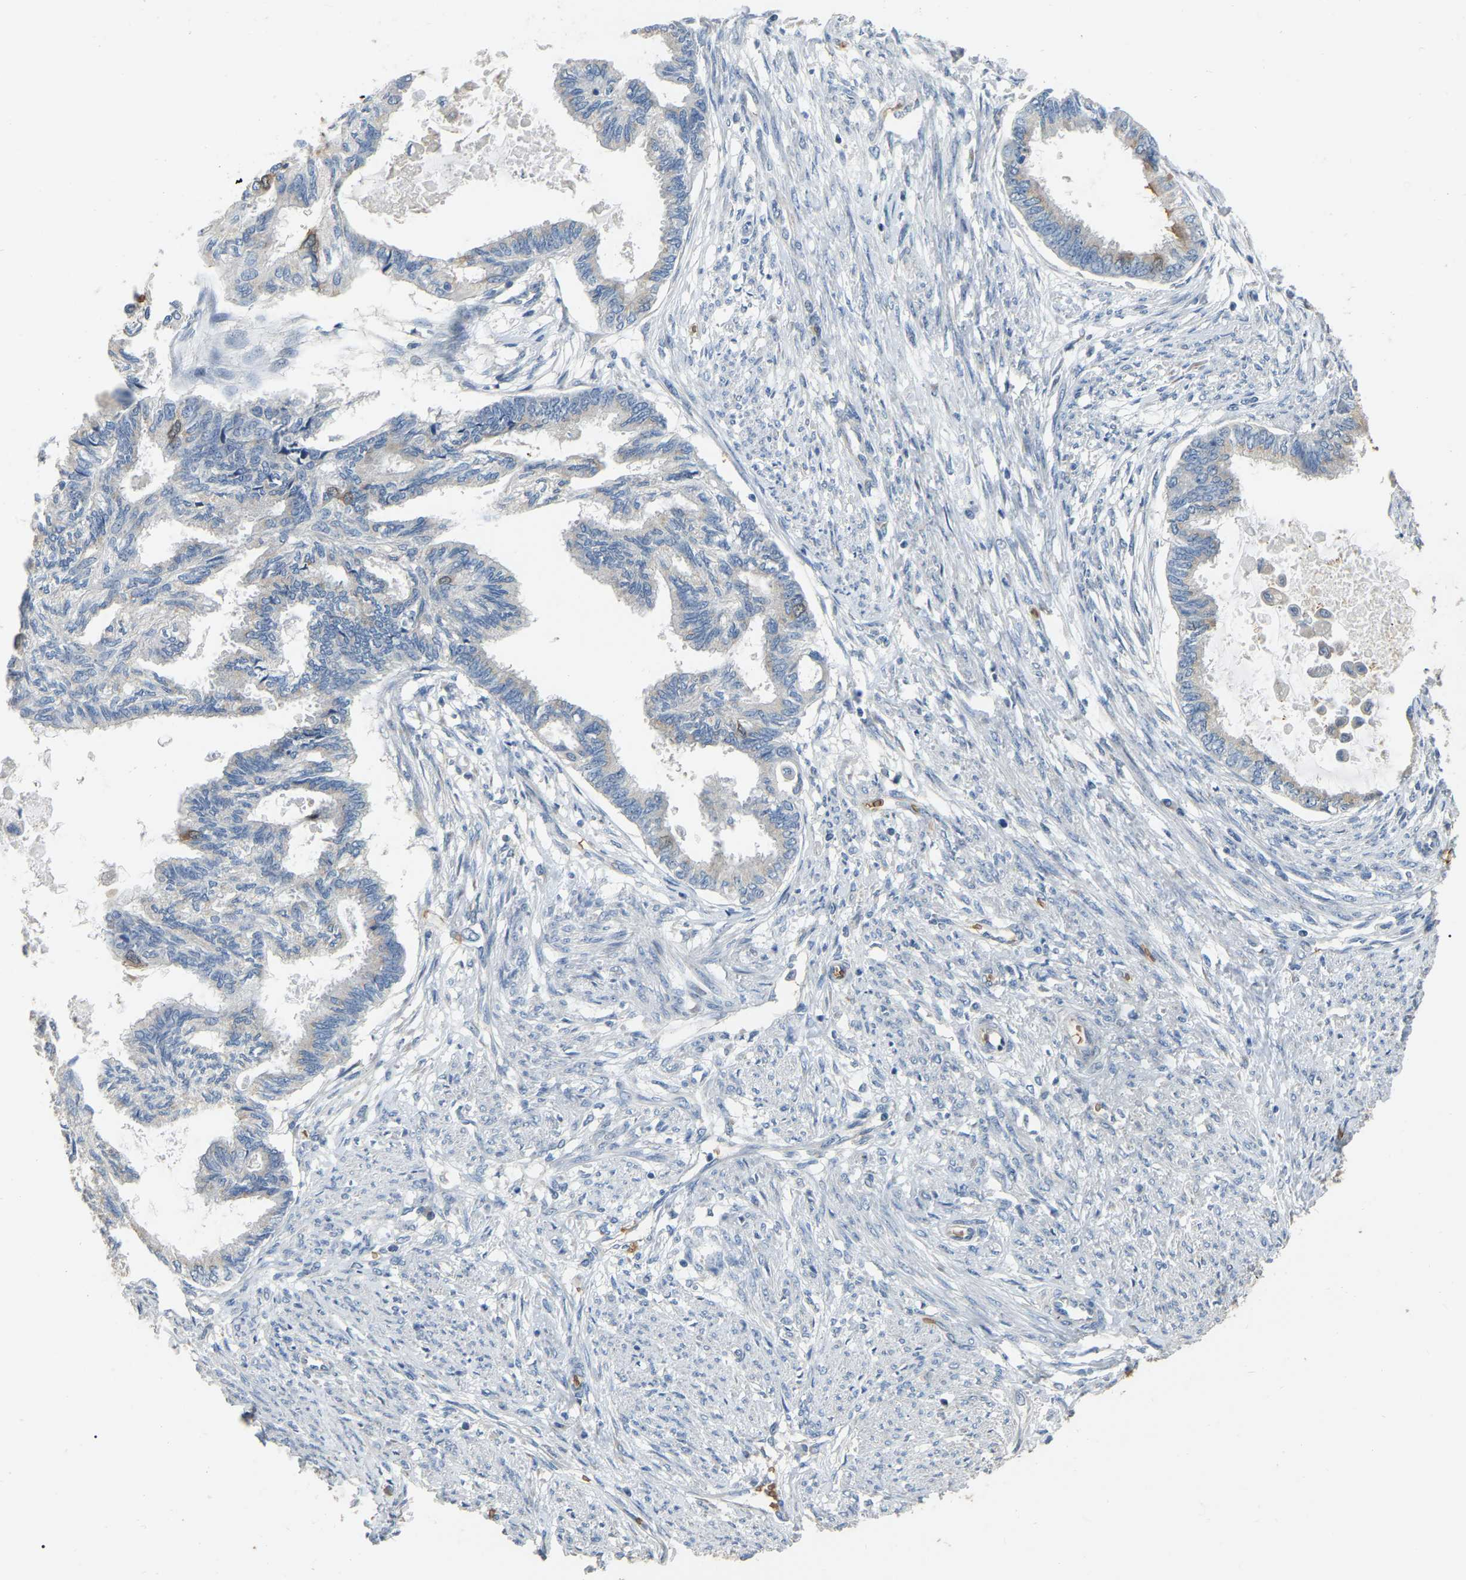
{"staining": {"intensity": "weak", "quantity": "<25%", "location": "cytoplasmic/membranous"}, "tissue": "cervical cancer", "cell_type": "Tumor cells", "image_type": "cancer", "snomed": [{"axis": "morphology", "description": "Normal tissue, NOS"}, {"axis": "morphology", "description": "Adenocarcinoma, NOS"}, {"axis": "topography", "description": "Cervix"}, {"axis": "topography", "description": "Endometrium"}], "caption": "DAB (3,3'-diaminobenzidine) immunohistochemical staining of cervical cancer reveals no significant staining in tumor cells. (Stains: DAB immunohistochemistry (IHC) with hematoxylin counter stain, Microscopy: brightfield microscopy at high magnification).", "gene": "CFAP298", "patient": {"sex": "female", "age": 86}}